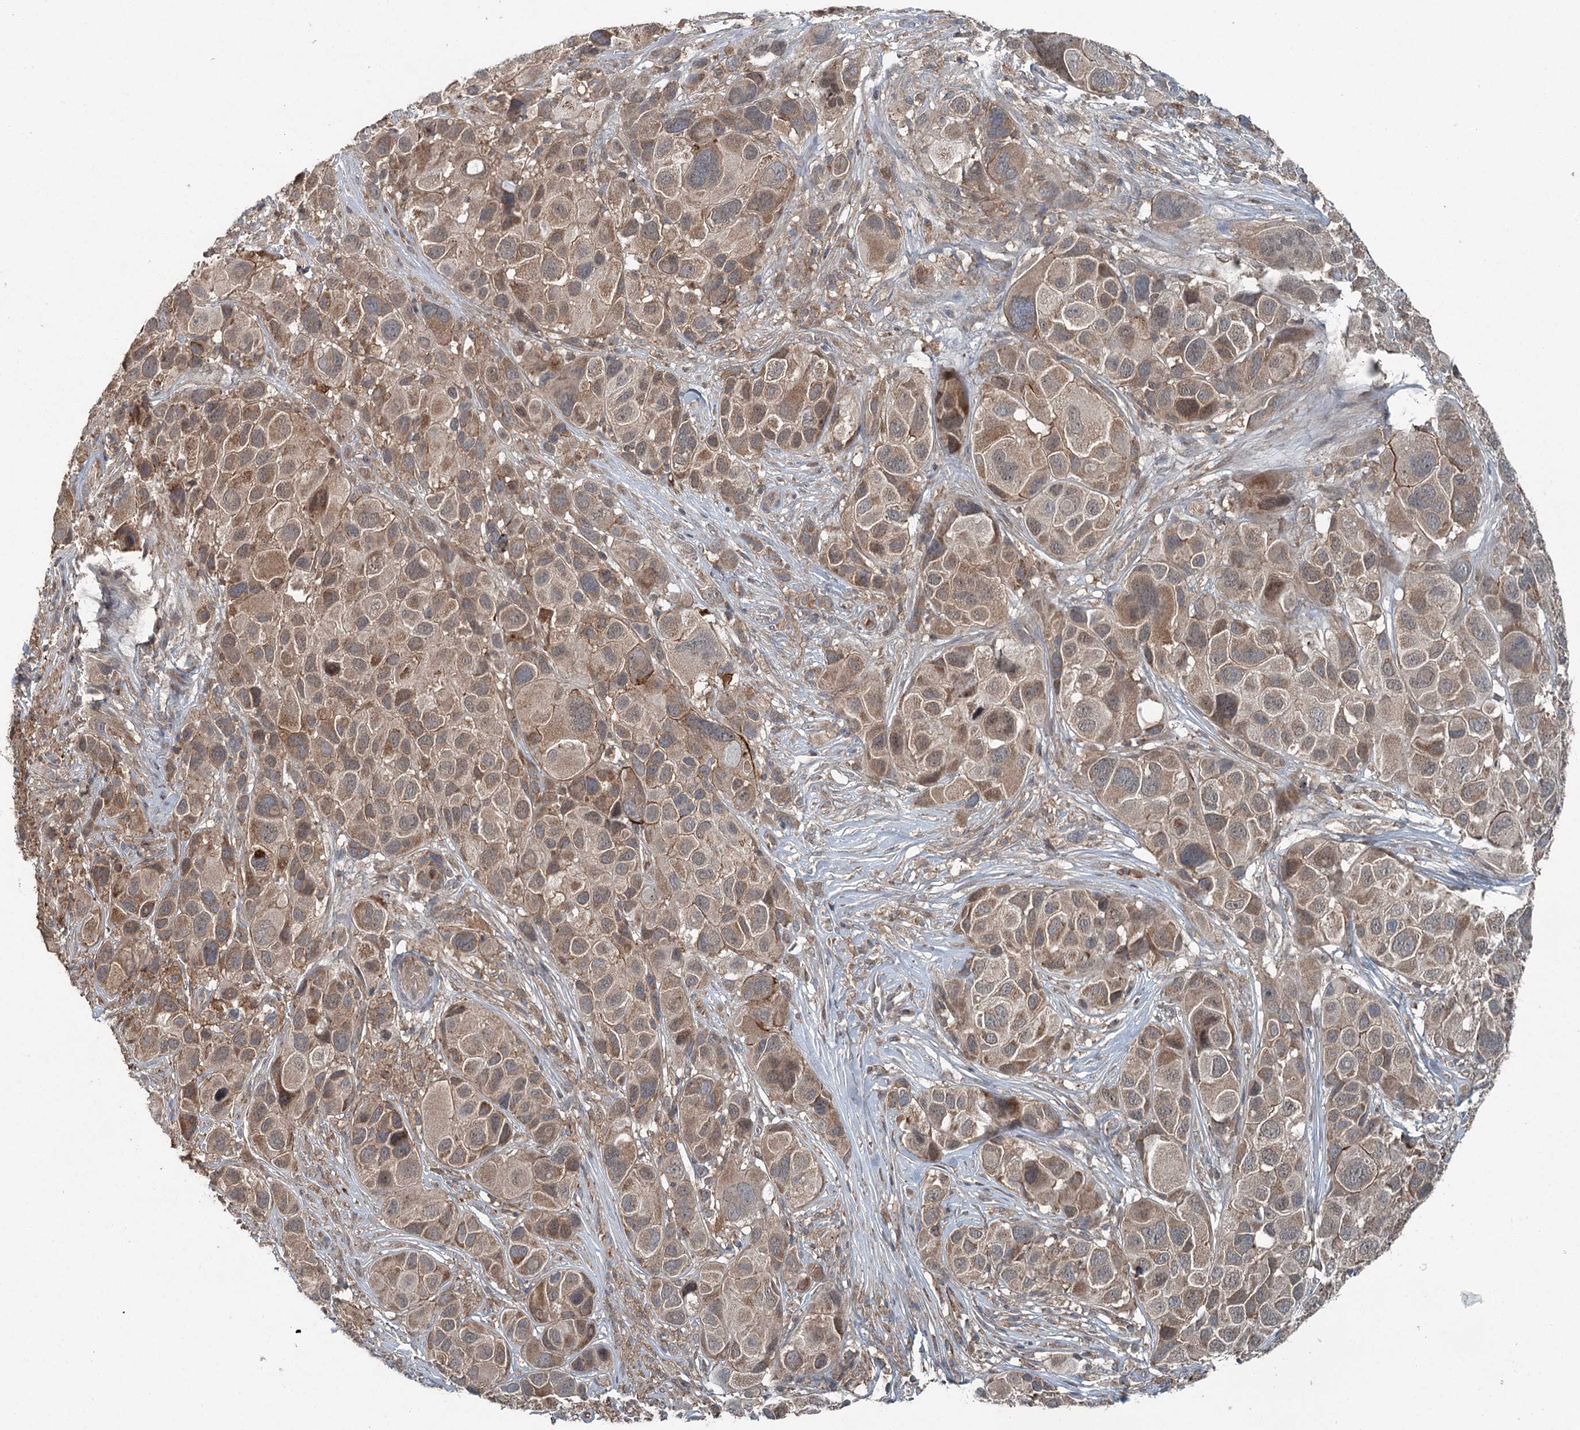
{"staining": {"intensity": "moderate", "quantity": "25%-75%", "location": "cytoplasmic/membranous,nuclear"}, "tissue": "melanoma", "cell_type": "Tumor cells", "image_type": "cancer", "snomed": [{"axis": "morphology", "description": "Malignant melanoma, NOS"}, {"axis": "topography", "description": "Skin of trunk"}], "caption": "Melanoma stained with a protein marker demonstrates moderate staining in tumor cells.", "gene": "SKIC3", "patient": {"sex": "male", "age": 71}}